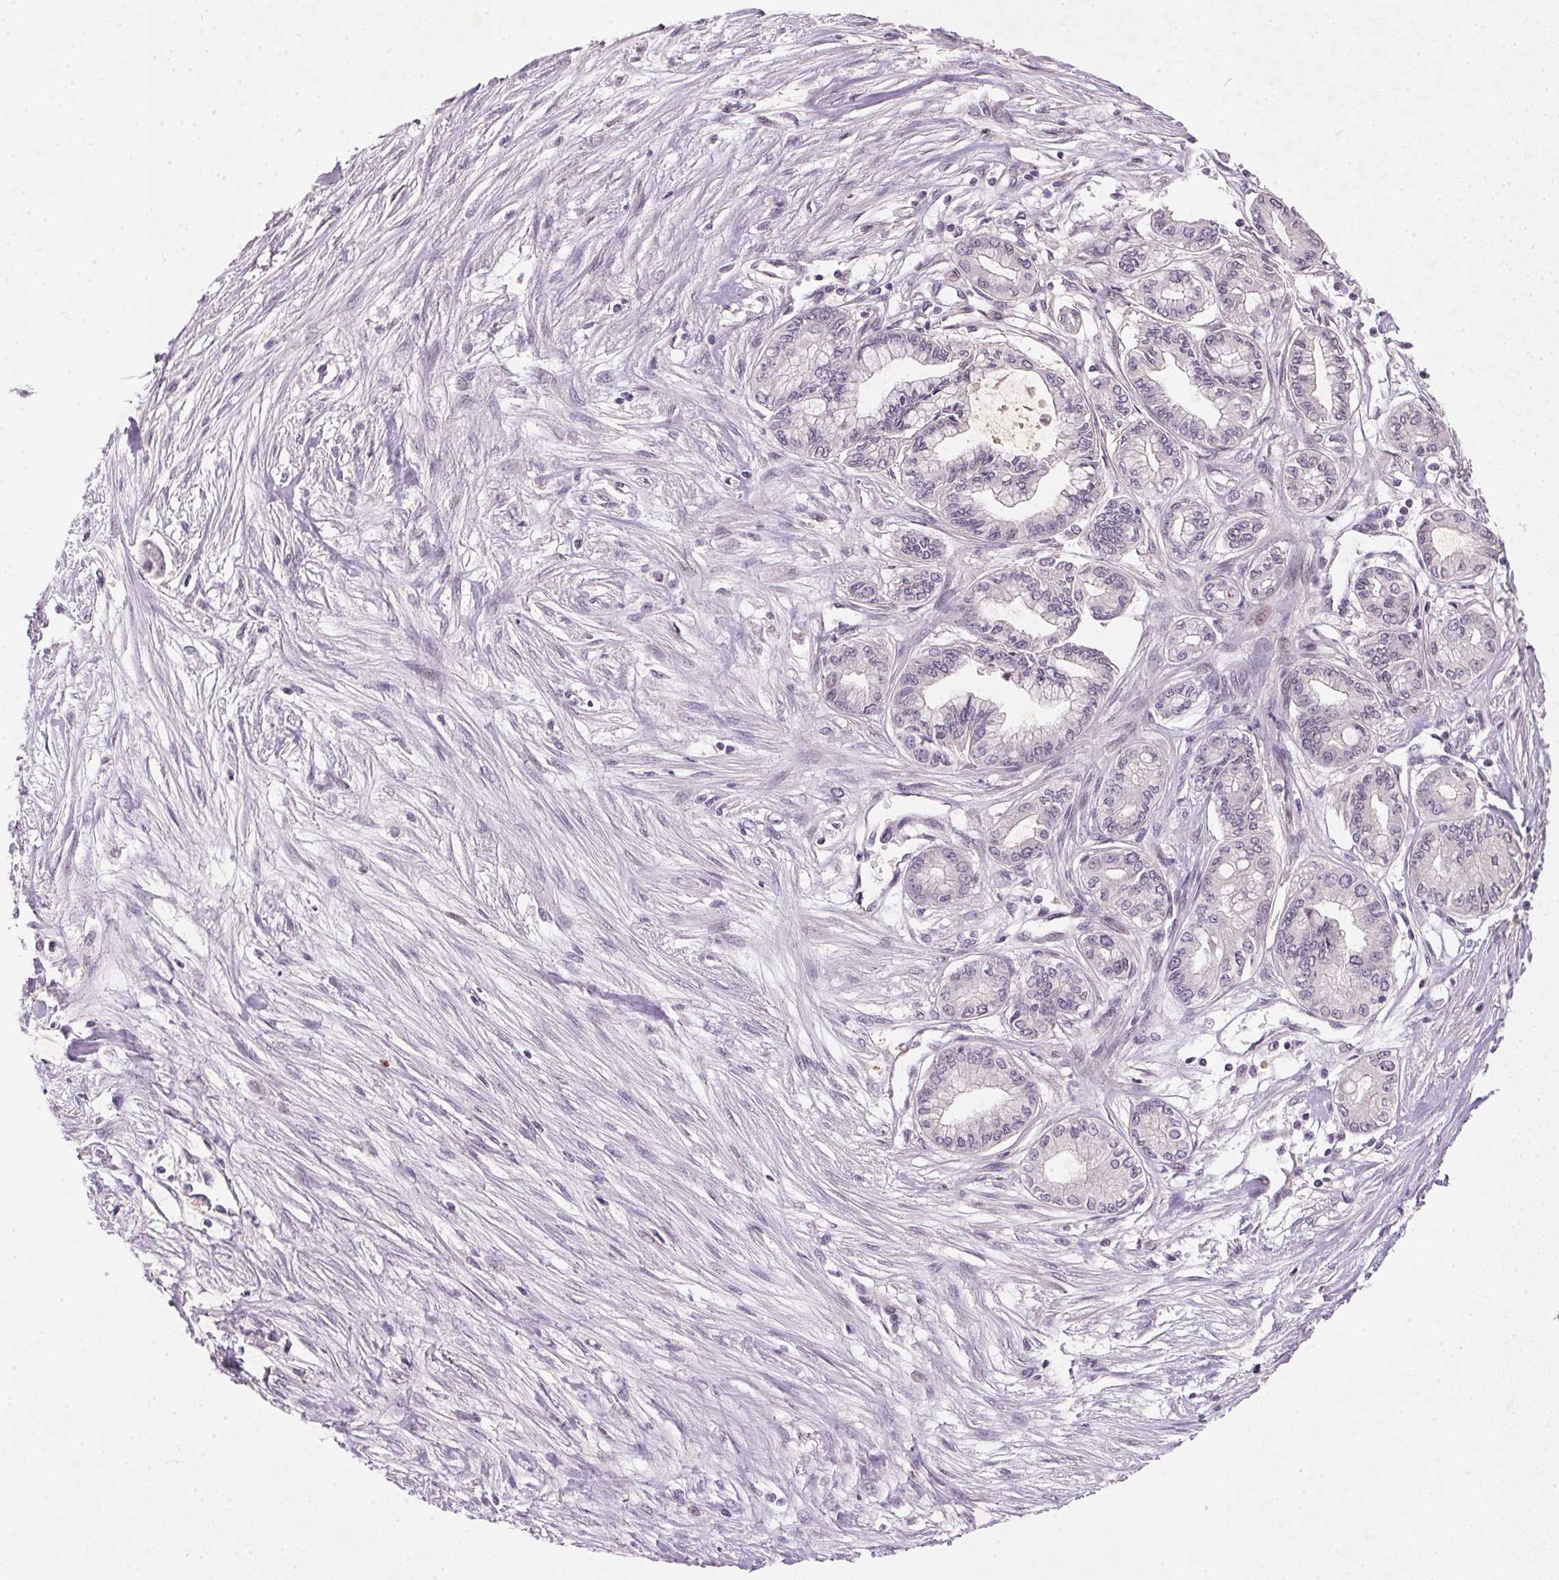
{"staining": {"intensity": "negative", "quantity": "none", "location": "none"}, "tissue": "pancreatic cancer", "cell_type": "Tumor cells", "image_type": "cancer", "snomed": [{"axis": "morphology", "description": "Adenocarcinoma, NOS"}, {"axis": "topography", "description": "Pancreas"}], "caption": "Image shows no protein positivity in tumor cells of pancreatic cancer (adenocarcinoma) tissue.", "gene": "KCNK15", "patient": {"sex": "female", "age": 68}}